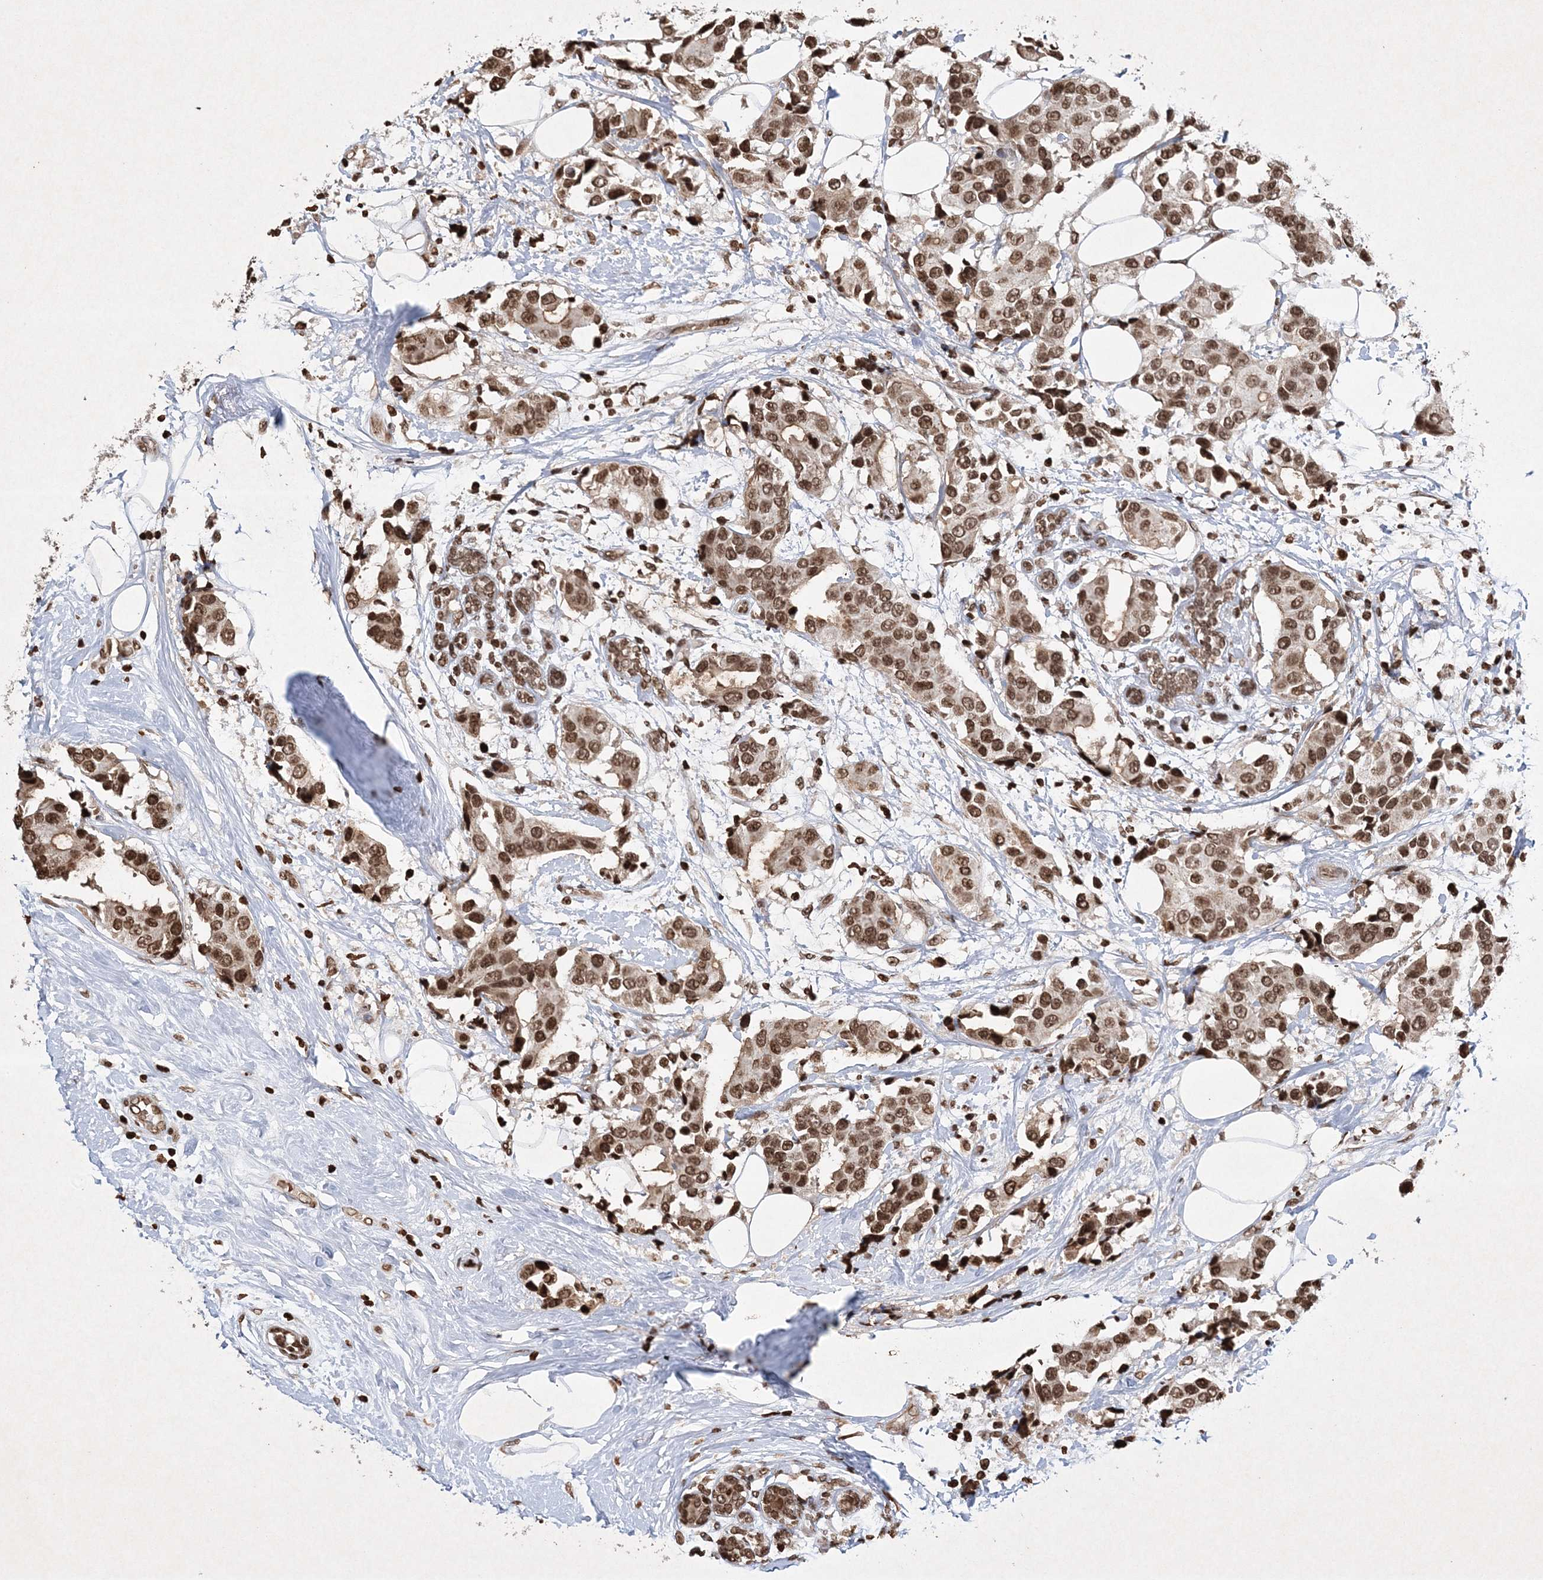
{"staining": {"intensity": "moderate", "quantity": ">75%", "location": "cytoplasmic/membranous,nuclear"}, "tissue": "breast cancer", "cell_type": "Tumor cells", "image_type": "cancer", "snomed": [{"axis": "morphology", "description": "Normal tissue, NOS"}, {"axis": "morphology", "description": "Duct carcinoma"}, {"axis": "topography", "description": "Breast"}], "caption": "Brown immunohistochemical staining in human breast cancer (infiltrating ductal carcinoma) exhibits moderate cytoplasmic/membranous and nuclear staining in about >75% of tumor cells.", "gene": "NEDD9", "patient": {"sex": "female", "age": 39}}